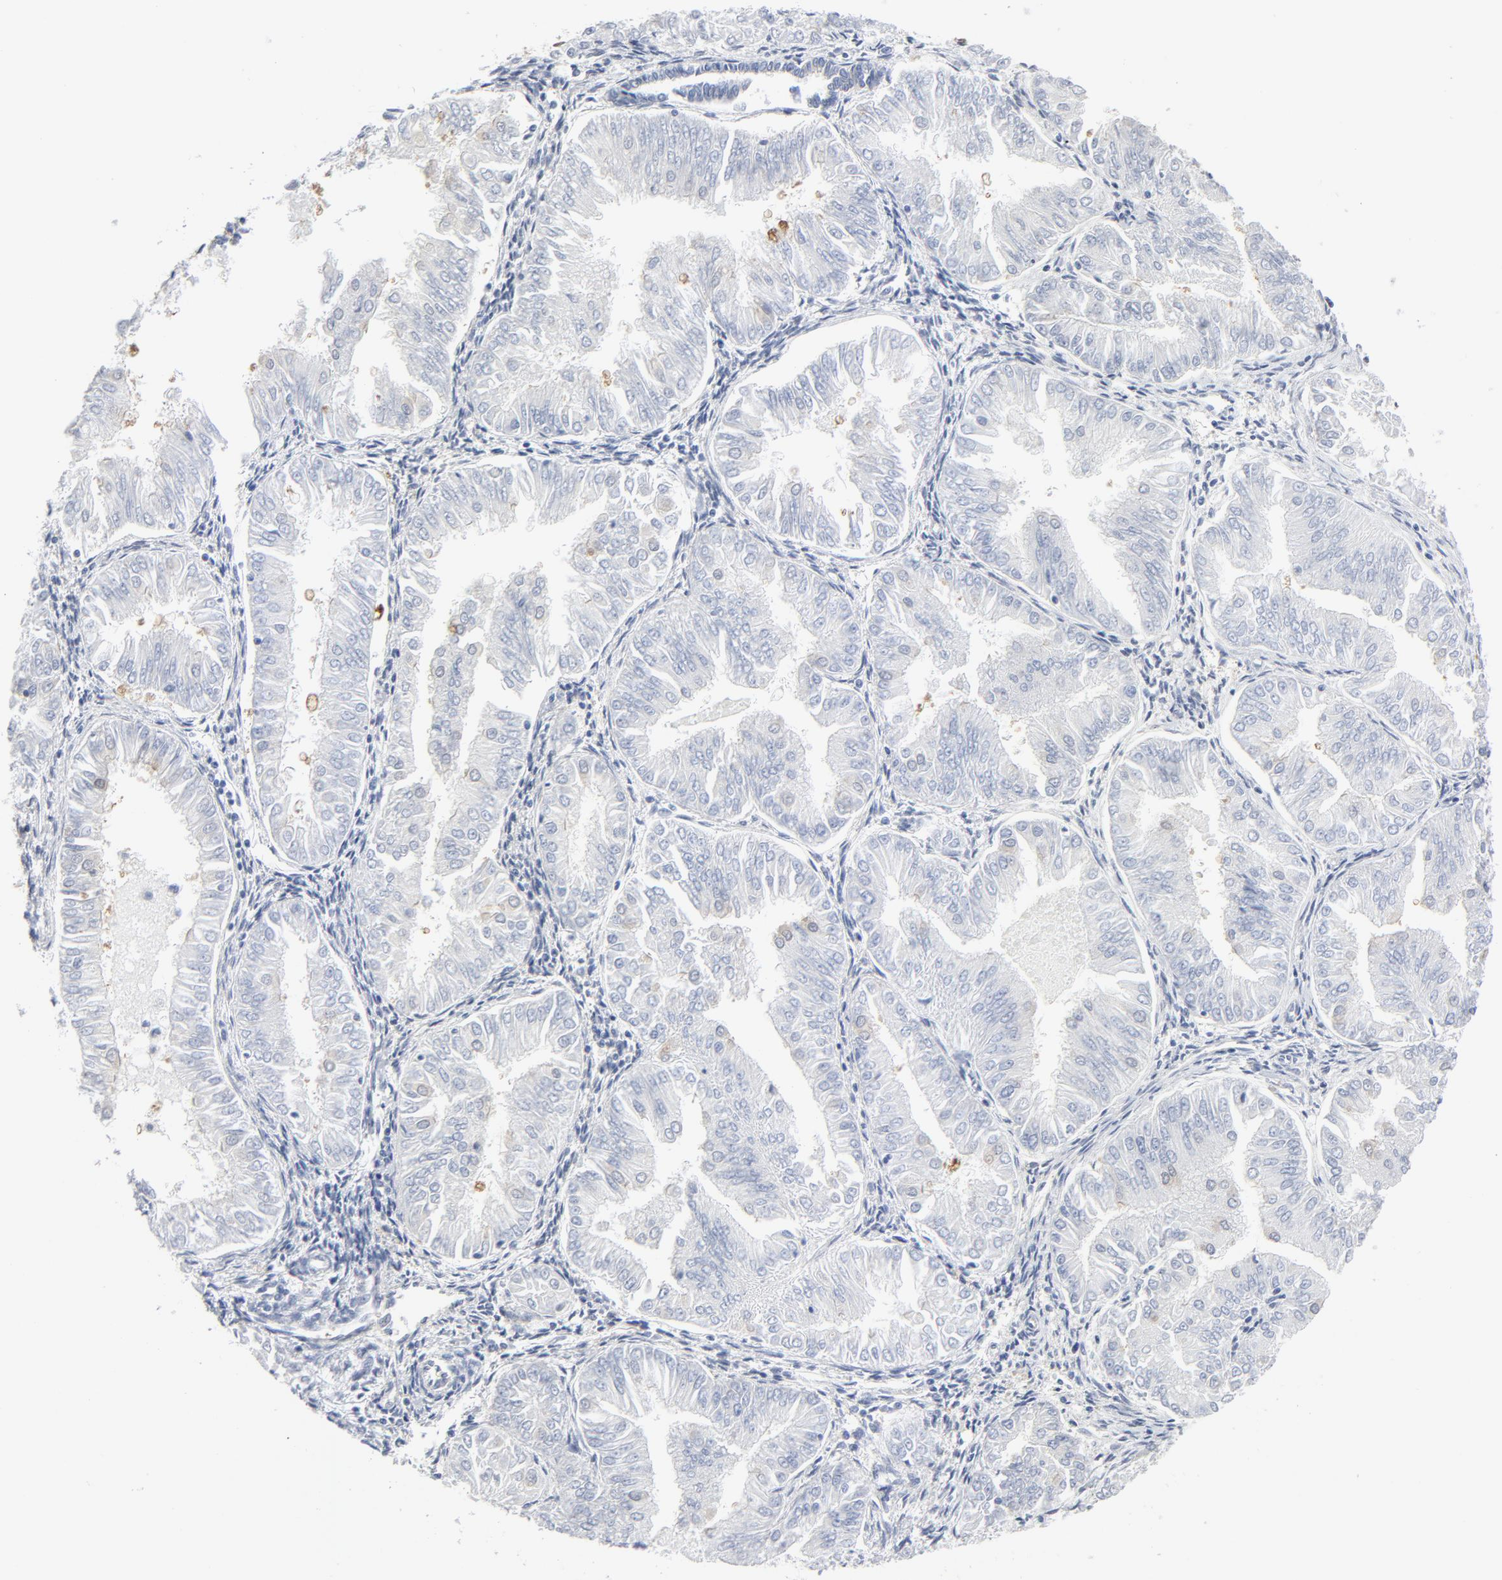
{"staining": {"intensity": "negative", "quantity": "none", "location": "none"}, "tissue": "endometrial cancer", "cell_type": "Tumor cells", "image_type": "cancer", "snomed": [{"axis": "morphology", "description": "Adenocarcinoma, NOS"}, {"axis": "topography", "description": "Endometrium"}], "caption": "Micrograph shows no protein positivity in tumor cells of endometrial cancer tissue.", "gene": "BAD", "patient": {"sex": "female", "age": 53}}